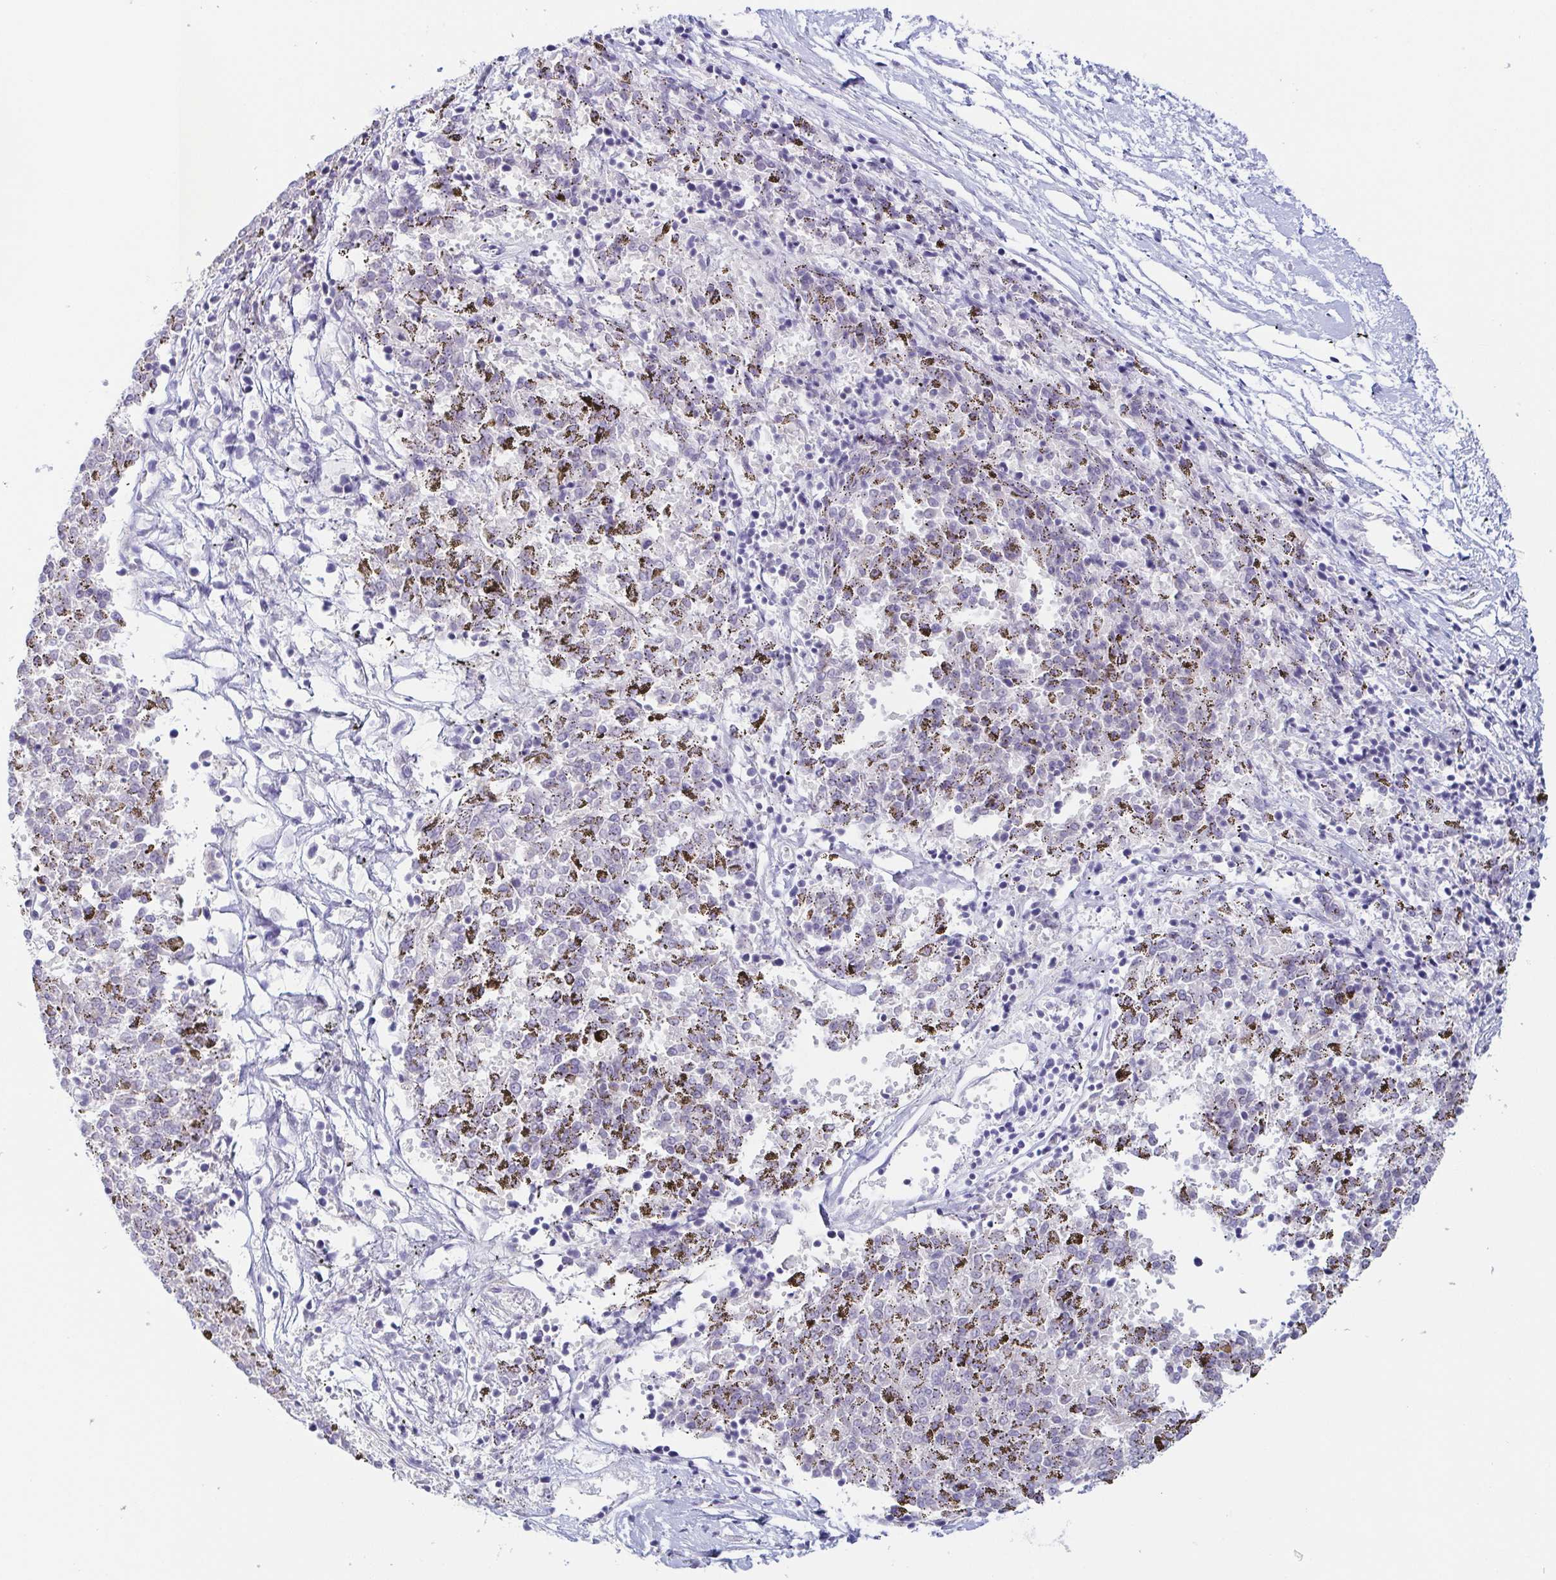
{"staining": {"intensity": "negative", "quantity": "none", "location": "none"}, "tissue": "melanoma", "cell_type": "Tumor cells", "image_type": "cancer", "snomed": [{"axis": "morphology", "description": "Malignant melanoma, NOS"}, {"axis": "topography", "description": "Skin"}], "caption": "An IHC photomicrograph of melanoma is shown. There is no staining in tumor cells of melanoma. (DAB IHC, high magnification).", "gene": "COL17A1", "patient": {"sex": "female", "age": 72}}